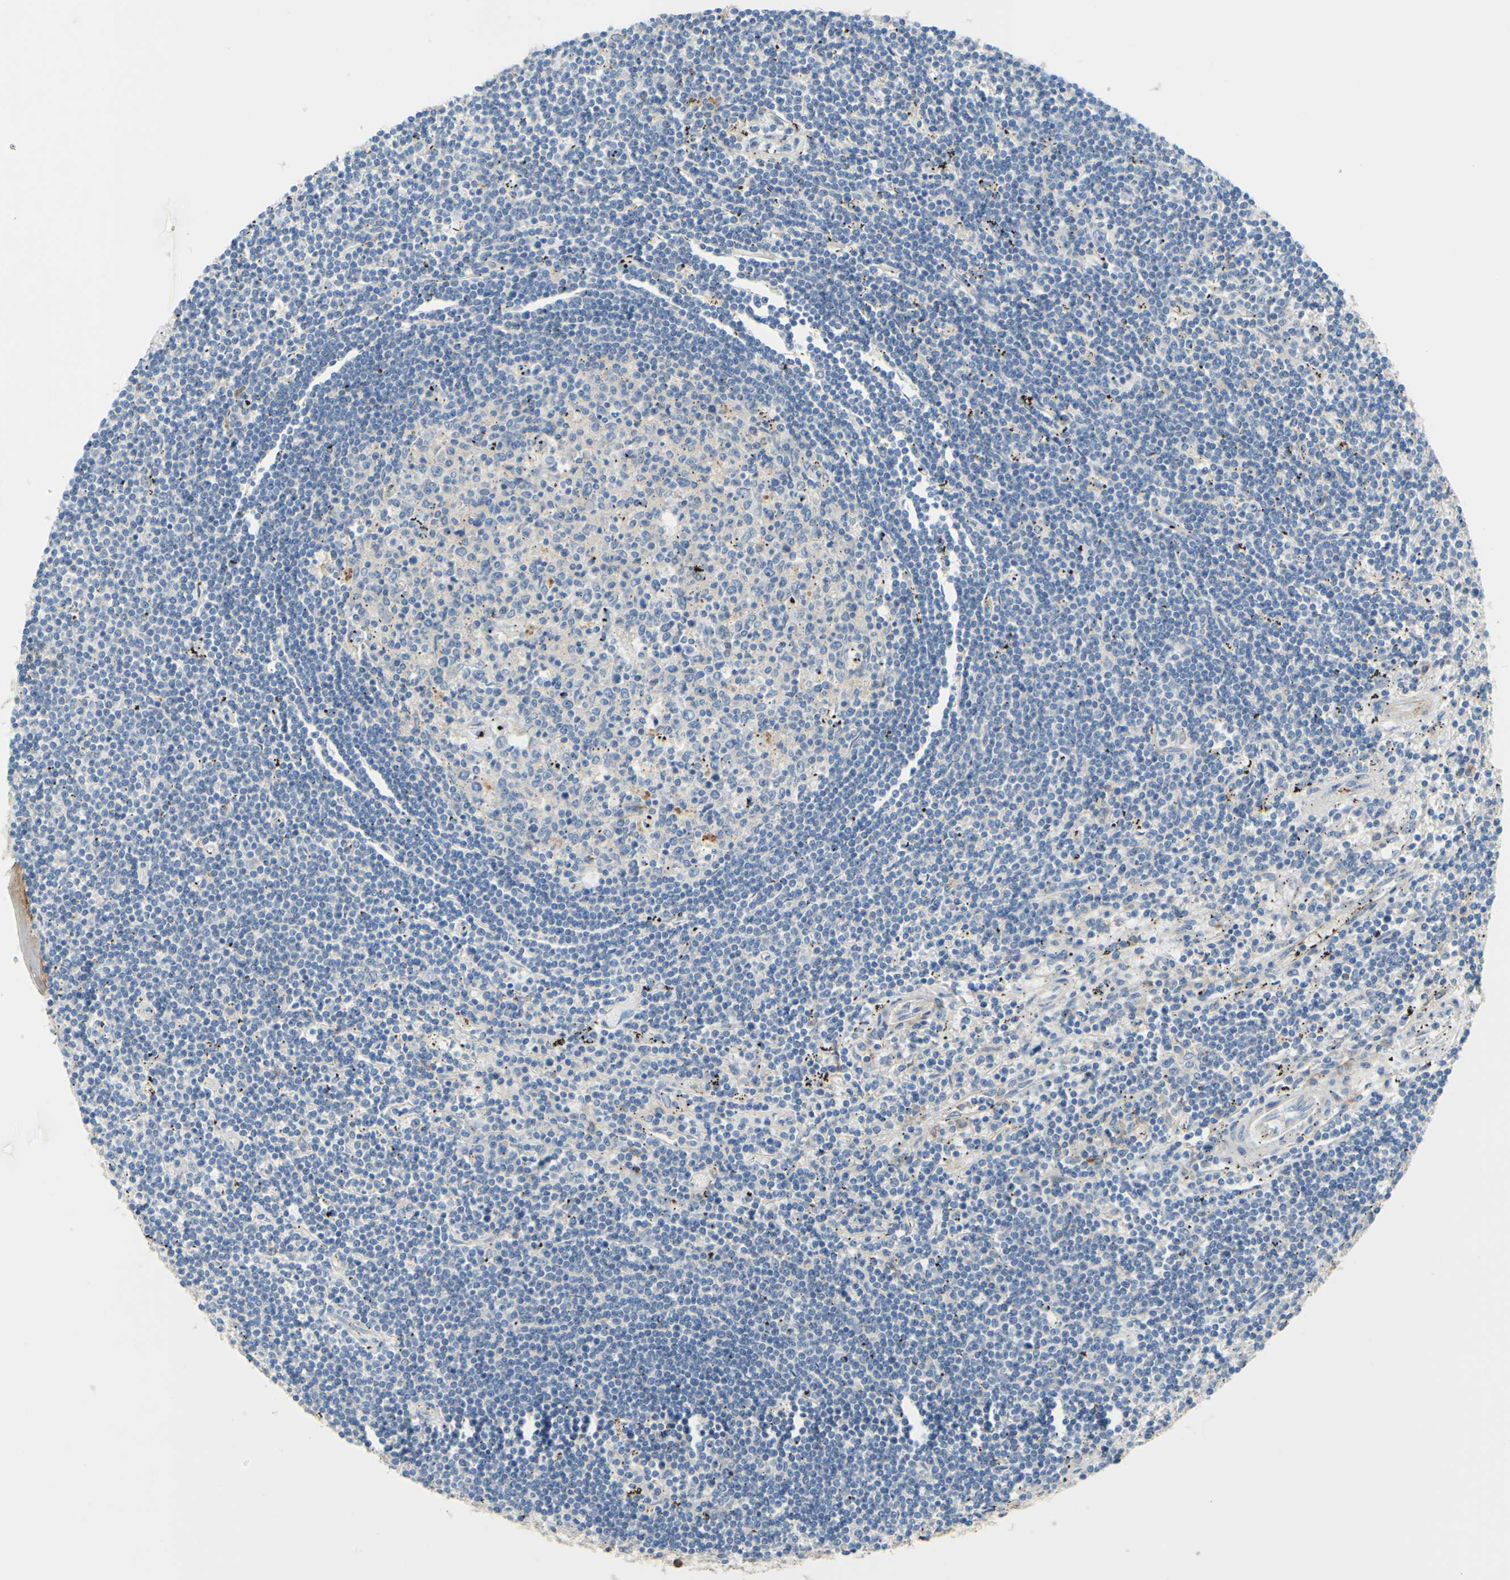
{"staining": {"intensity": "negative", "quantity": "none", "location": "none"}, "tissue": "lymphoma", "cell_type": "Tumor cells", "image_type": "cancer", "snomed": [{"axis": "morphology", "description": "Malignant lymphoma, non-Hodgkin's type, Low grade"}, {"axis": "topography", "description": "Spleen"}], "caption": "Protein analysis of low-grade malignant lymphoma, non-Hodgkin's type demonstrates no significant expression in tumor cells.", "gene": "ARHGAP1", "patient": {"sex": "male", "age": 76}}